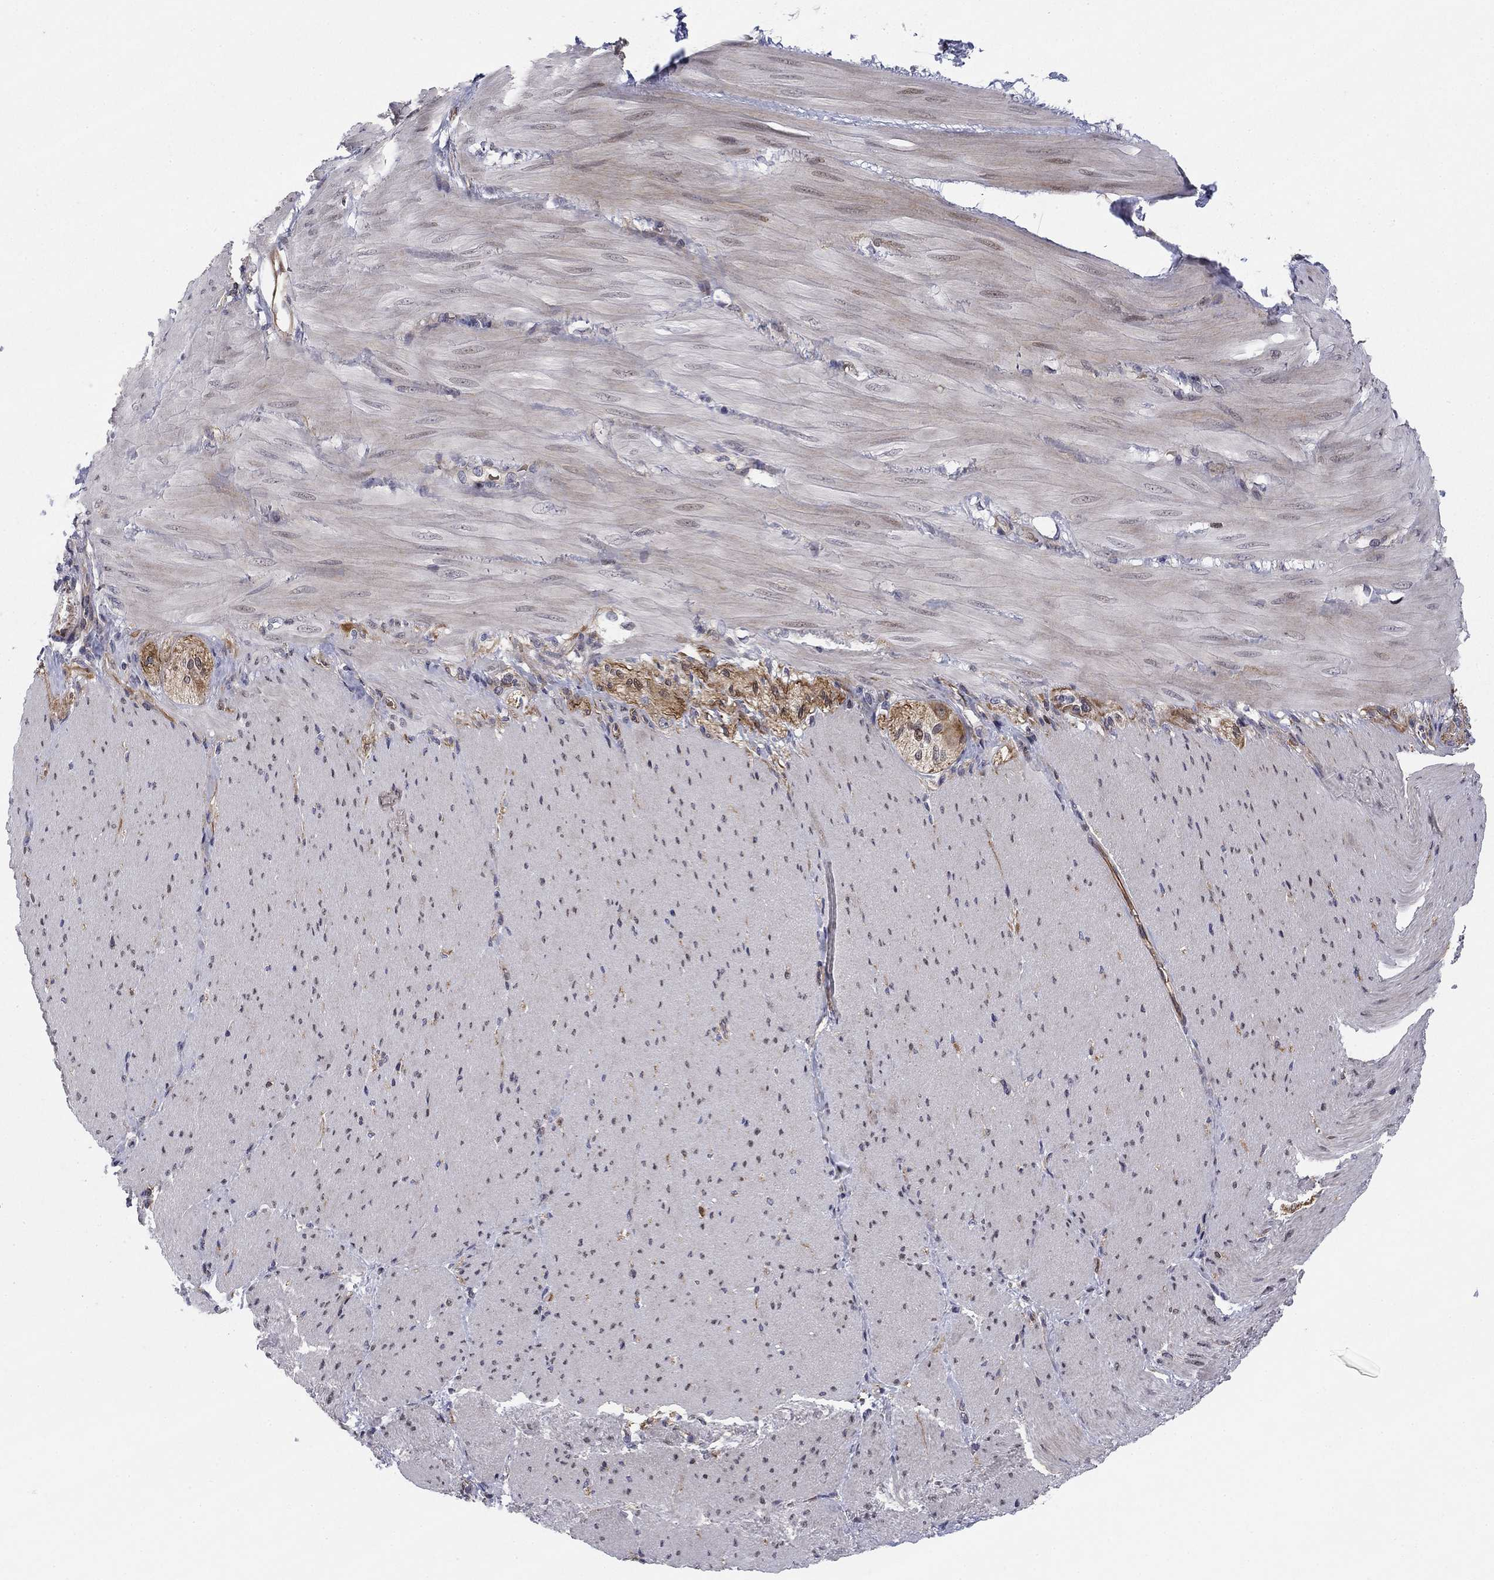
{"staining": {"intensity": "negative", "quantity": "none", "location": "none"}, "tissue": "soft tissue", "cell_type": "Fibroblasts", "image_type": "normal", "snomed": [{"axis": "morphology", "description": "Normal tissue, NOS"}, {"axis": "topography", "description": "Smooth muscle"}, {"axis": "topography", "description": "Duodenum"}, {"axis": "topography", "description": "Peripheral nerve tissue"}], "caption": "Immunohistochemical staining of benign soft tissue shows no significant positivity in fibroblasts. (DAB (3,3'-diaminobenzidine) immunohistochemistry (IHC) visualized using brightfield microscopy, high magnification).", "gene": "BCL11A", "patient": {"sex": "female", "age": 61}}